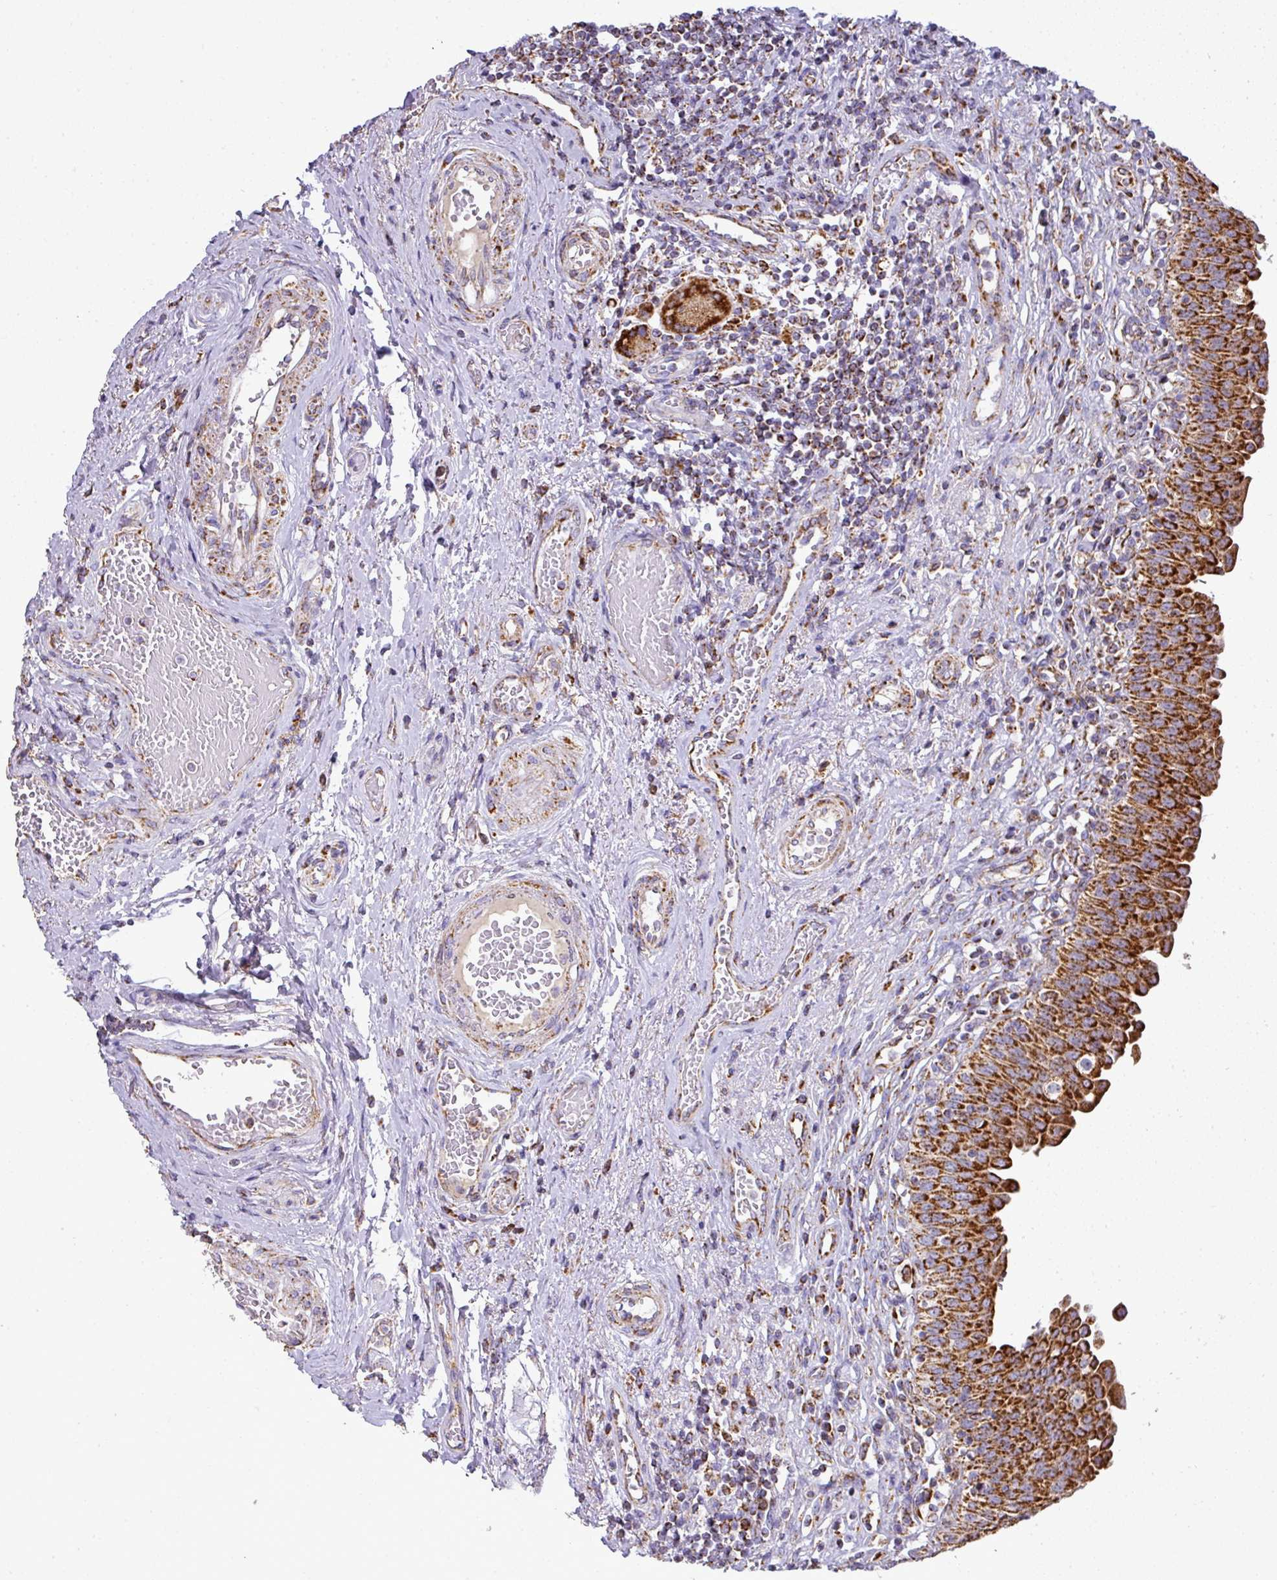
{"staining": {"intensity": "strong", "quantity": ">75%", "location": "cytoplasmic/membranous"}, "tissue": "urinary bladder", "cell_type": "Urothelial cells", "image_type": "normal", "snomed": [{"axis": "morphology", "description": "Normal tissue, NOS"}, {"axis": "topography", "description": "Urinary bladder"}], "caption": "High-magnification brightfield microscopy of benign urinary bladder stained with DAB (3,3'-diaminobenzidine) (brown) and counterstained with hematoxylin (blue). urothelial cells exhibit strong cytoplasmic/membranous expression is seen in approximately>75% of cells.", "gene": "UQCRFS1", "patient": {"sex": "male", "age": 71}}